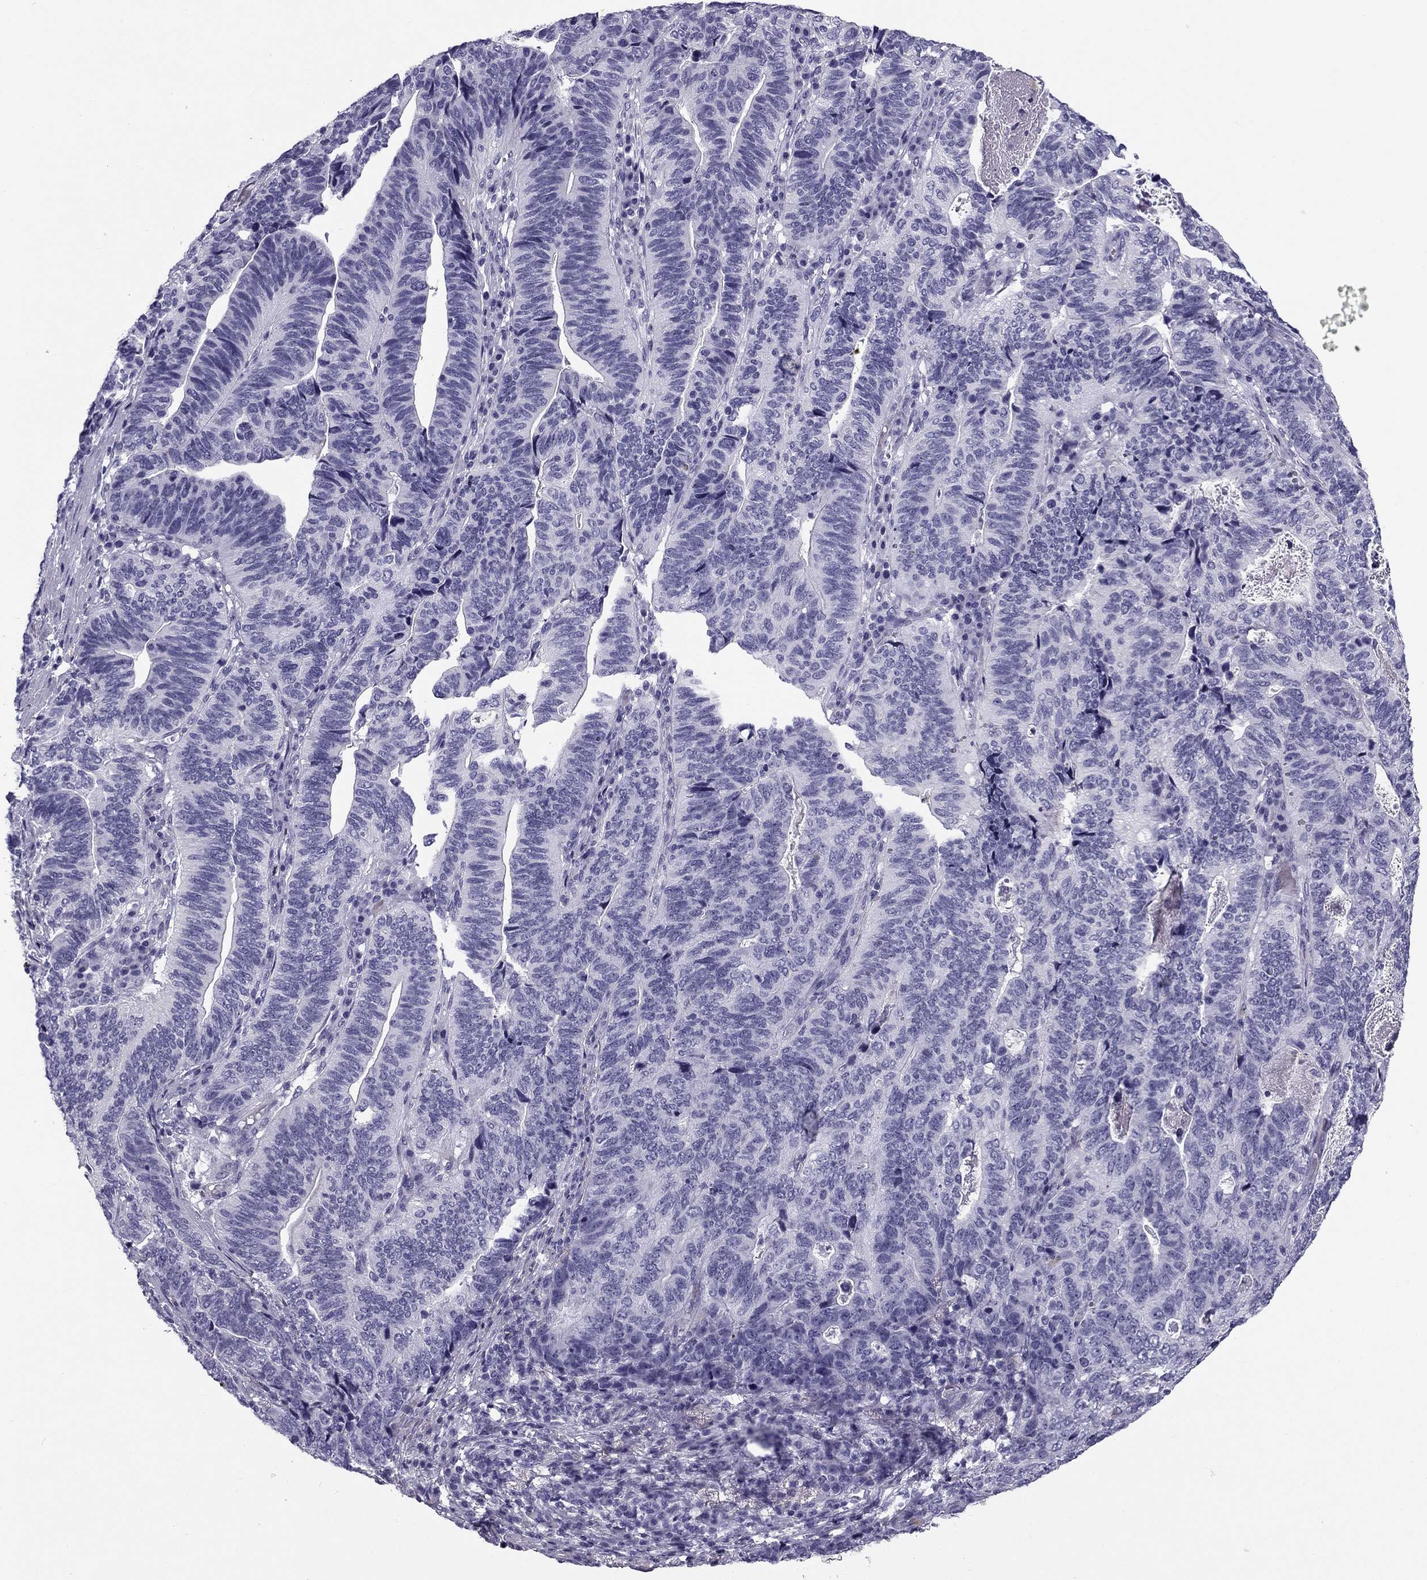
{"staining": {"intensity": "negative", "quantity": "none", "location": "none"}, "tissue": "stomach cancer", "cell_type": "Tumor cells", "image_type": "cancer", "snomed": [{"axis": "morphology", "description": "Adenocarcinoma, NOS"}, {"axis": "topography", "description": "Stomach, upper"}], "caption": "Immunohistochemical staining of adenocarcinoma (stomach) shows no significant positivity in tumor cells. Brightfield microscopy of IHC stained with DAB (brown) and hematoxylin (blue), captured at high magnification.", "gene": "MC5R", "patient": {"sex": "female", "age": 67}}